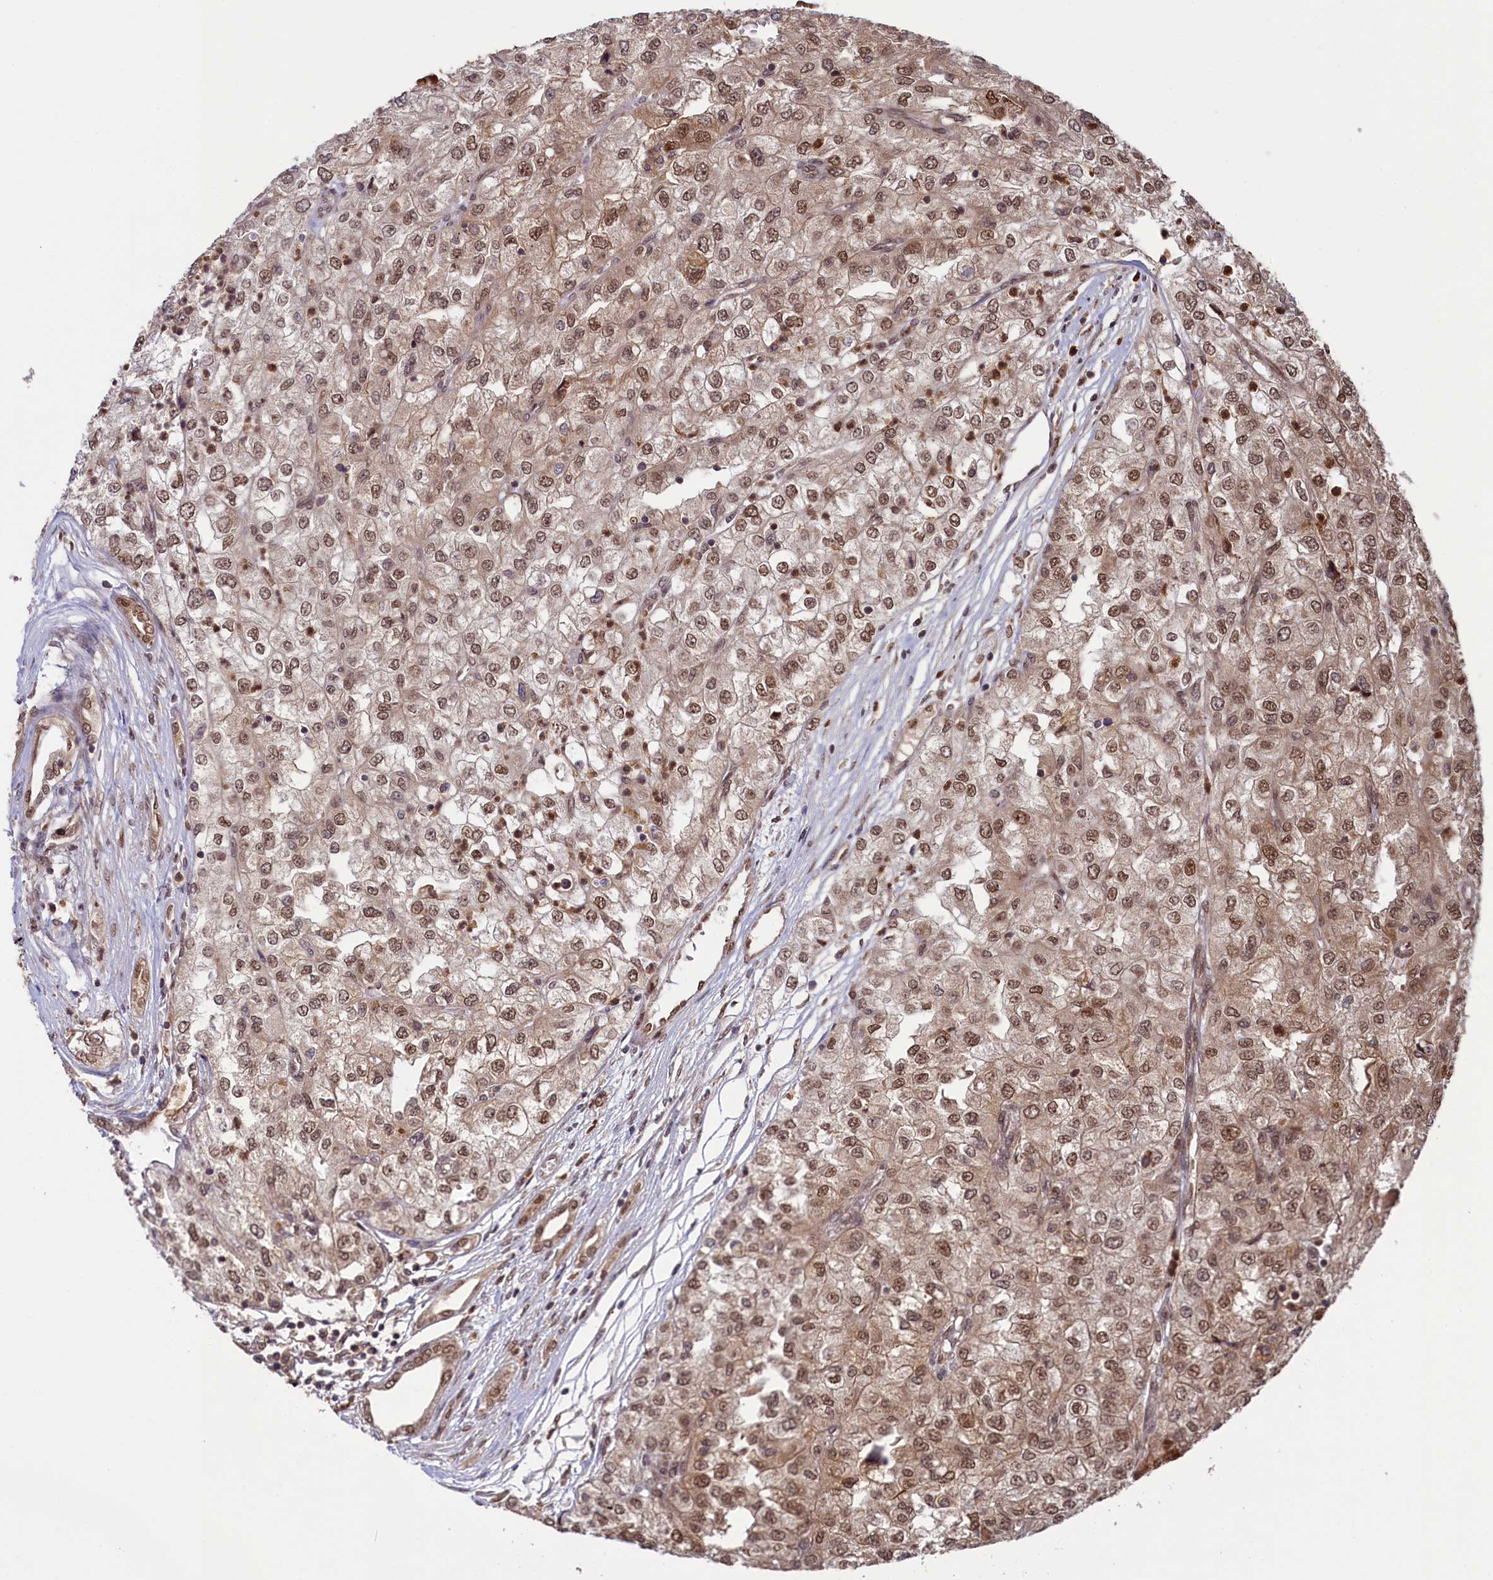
{"staining": {"intensity": "moderate", "quantity": ">75%", "location": "nuclear"}, "tissue": "renal cancer", "cell_type": "Tumor cells", "image_type": "cancer", "snomed": [{"axis": "morphology", "description": "Adenocarcinoma, NOS"}, {"axis": "topography", "description": "Kidney"}], "caption": "Renal adenocarcinoma stained with DAB (3,3'-diaminobenzidine) immunohistochemistry displays medium levels of moderate nuclear positivity in approximately >75% of tumor cells.", "gene": "NAE1", "patient": {"sex": "female", "age": 54}}